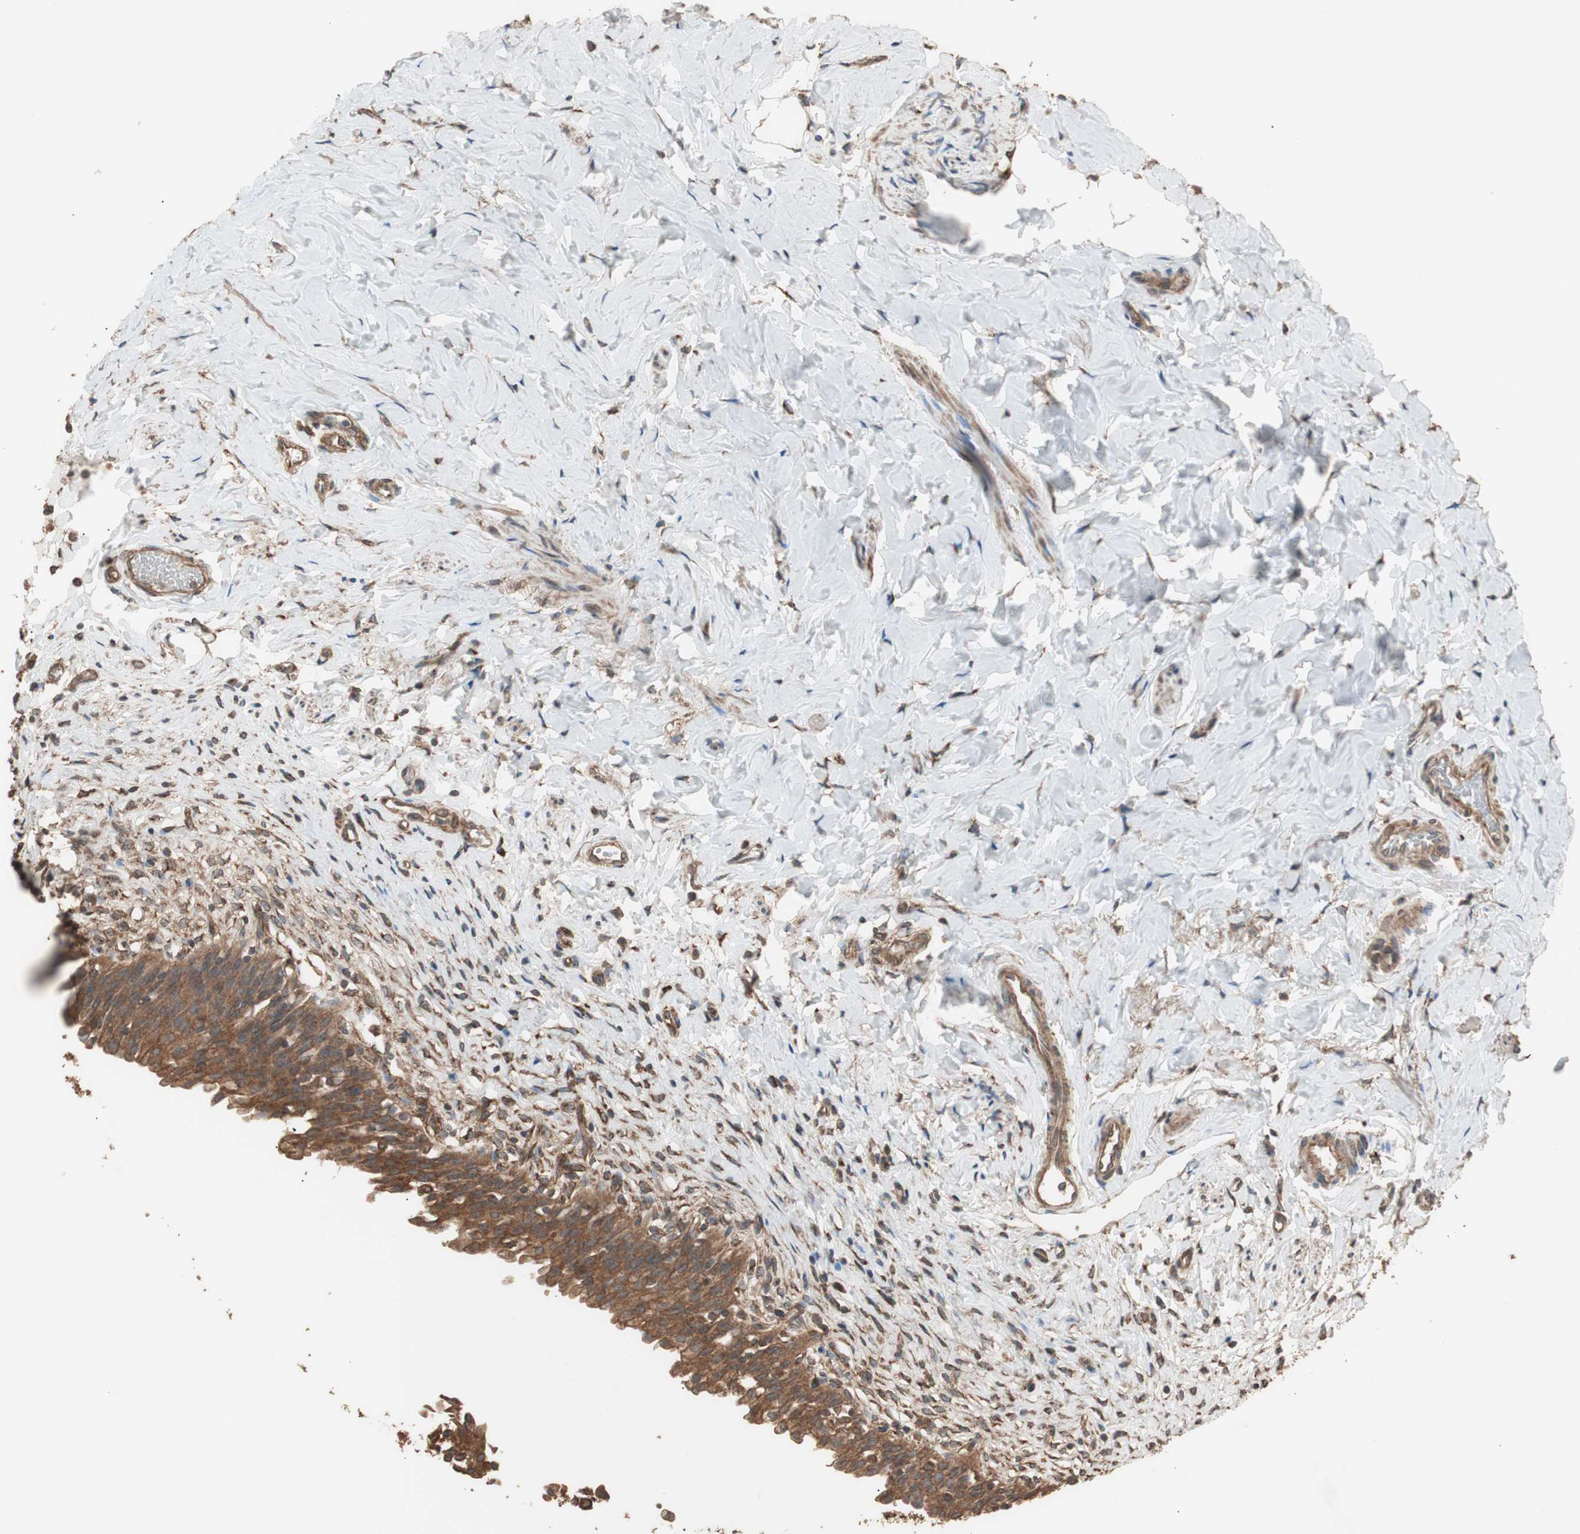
{"staining": {"intensity": "strong", "quantity": ">75%", "location": "cytoplasmic/membranous"}, "tissue": "urinary bladder", "cell_type": "Urothelial cells", "image_type": "normal", "snomed": [{"axis": "morphology", "description": "Normal tissue, NOS"}, {"axis": "morphology", "description": "Inflammation, NOS"}, {"axis": "topography", "description": "Urinary bladder"}], "caption": "IHC micrograph of benign urinary bladder: human urinary bladder stained using immunohistochemistry displays high levels of strong protein expression localized specifically in the cytoplasmic/membranous of urothelial cells, appearing as a cytoplasmic/membranous brown color.", "gene": "LZTS1", "patient": {"sex": "female", "age": 80}}